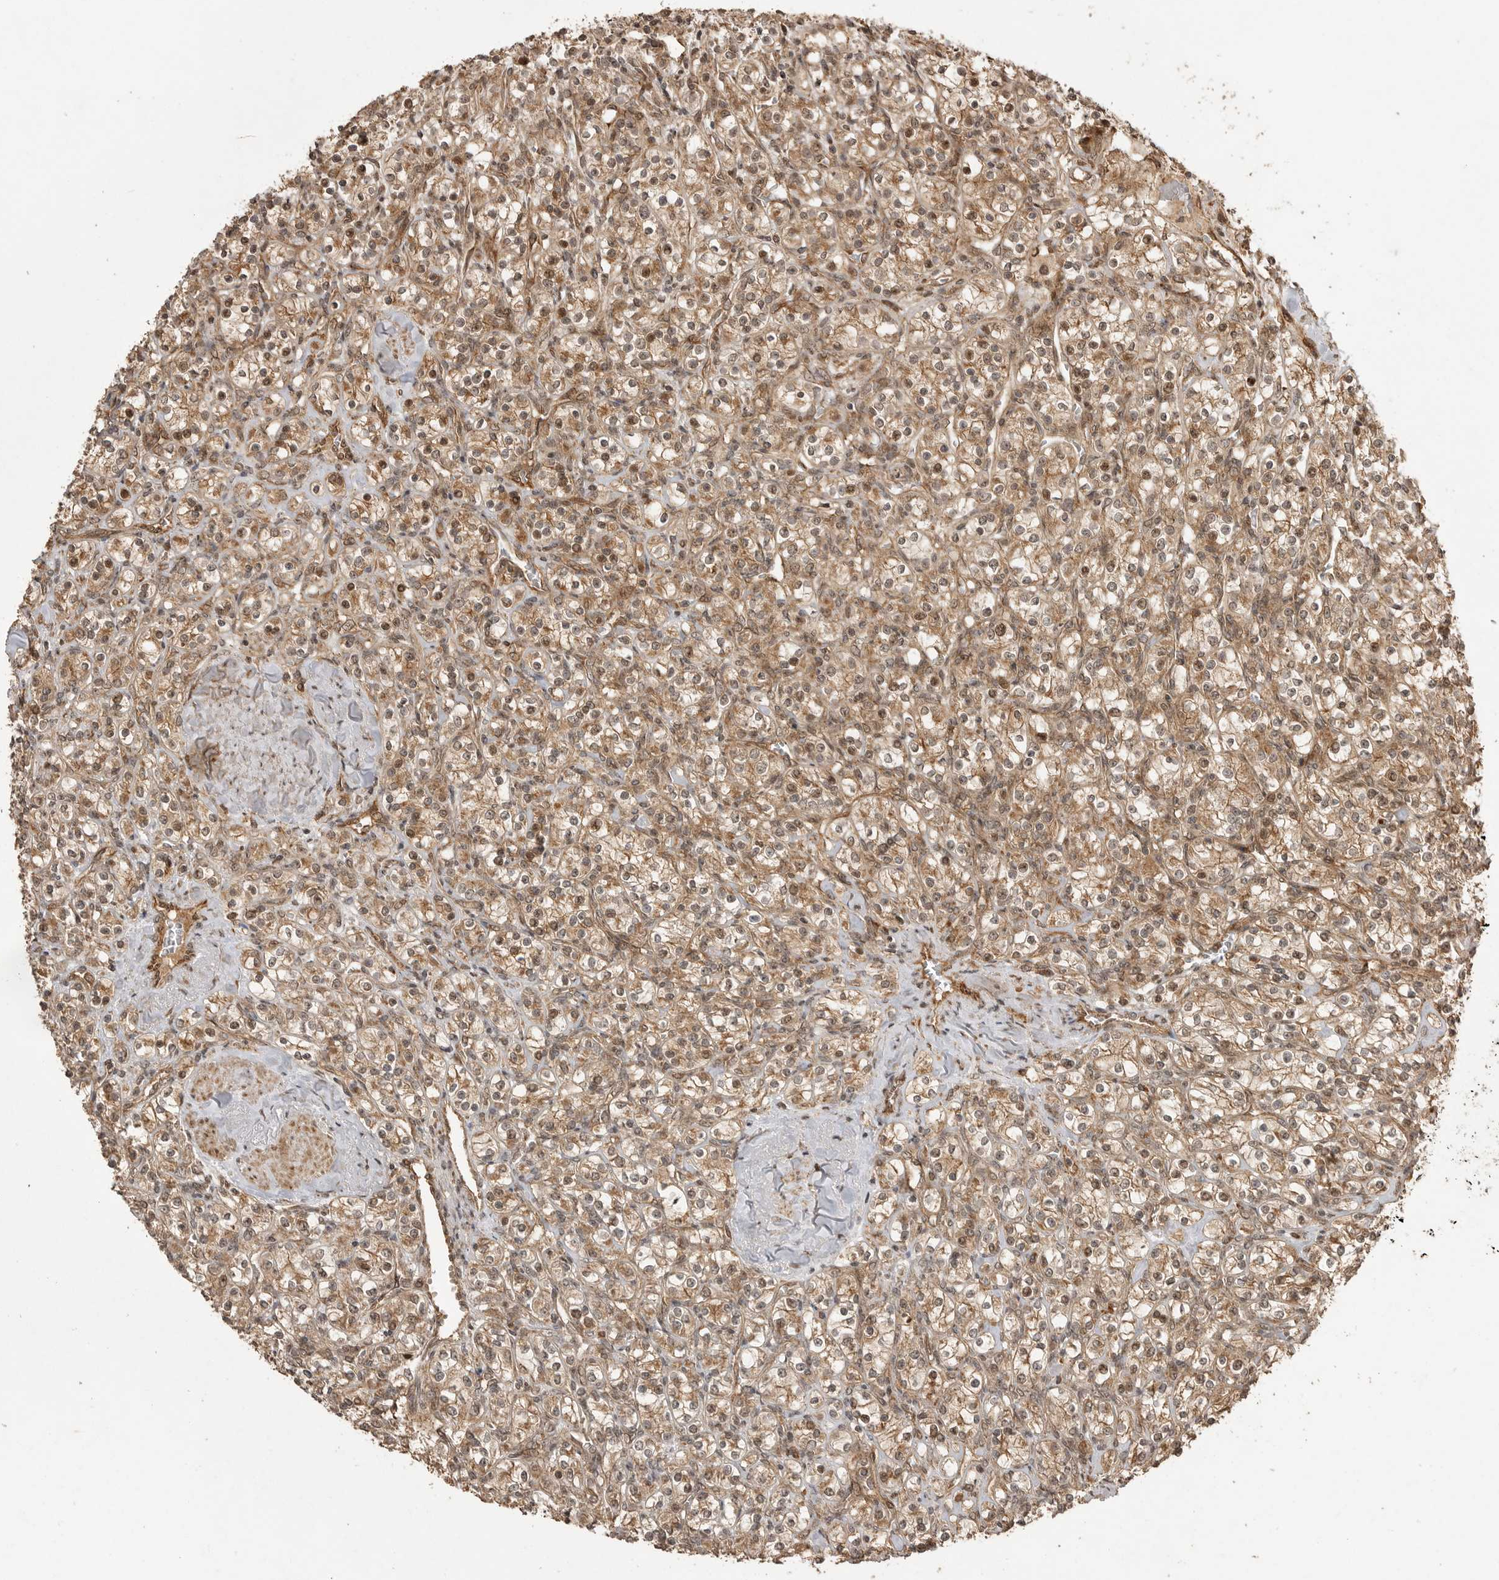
{"staining": {"intensity": "moderate", "quantity": ">75%", "location": "cytoplasmic/membranous,nuclear"}, "tissue": "renal cancer", "cell_type": "Tumor cells", "image_type": "cancer", "snomed": [{"axis": "morphology", "description": "Adenocarcinoma, NOS"}, {"axis": "topography", "description": "Kidney"}], "caption": "Tumor cells show moderate cytoplasmic/membranous and nuclear positivity in about >75% of cells in renal cancer.", "gene": "BOC", "patient": {"sex": "male", "age": 77}}